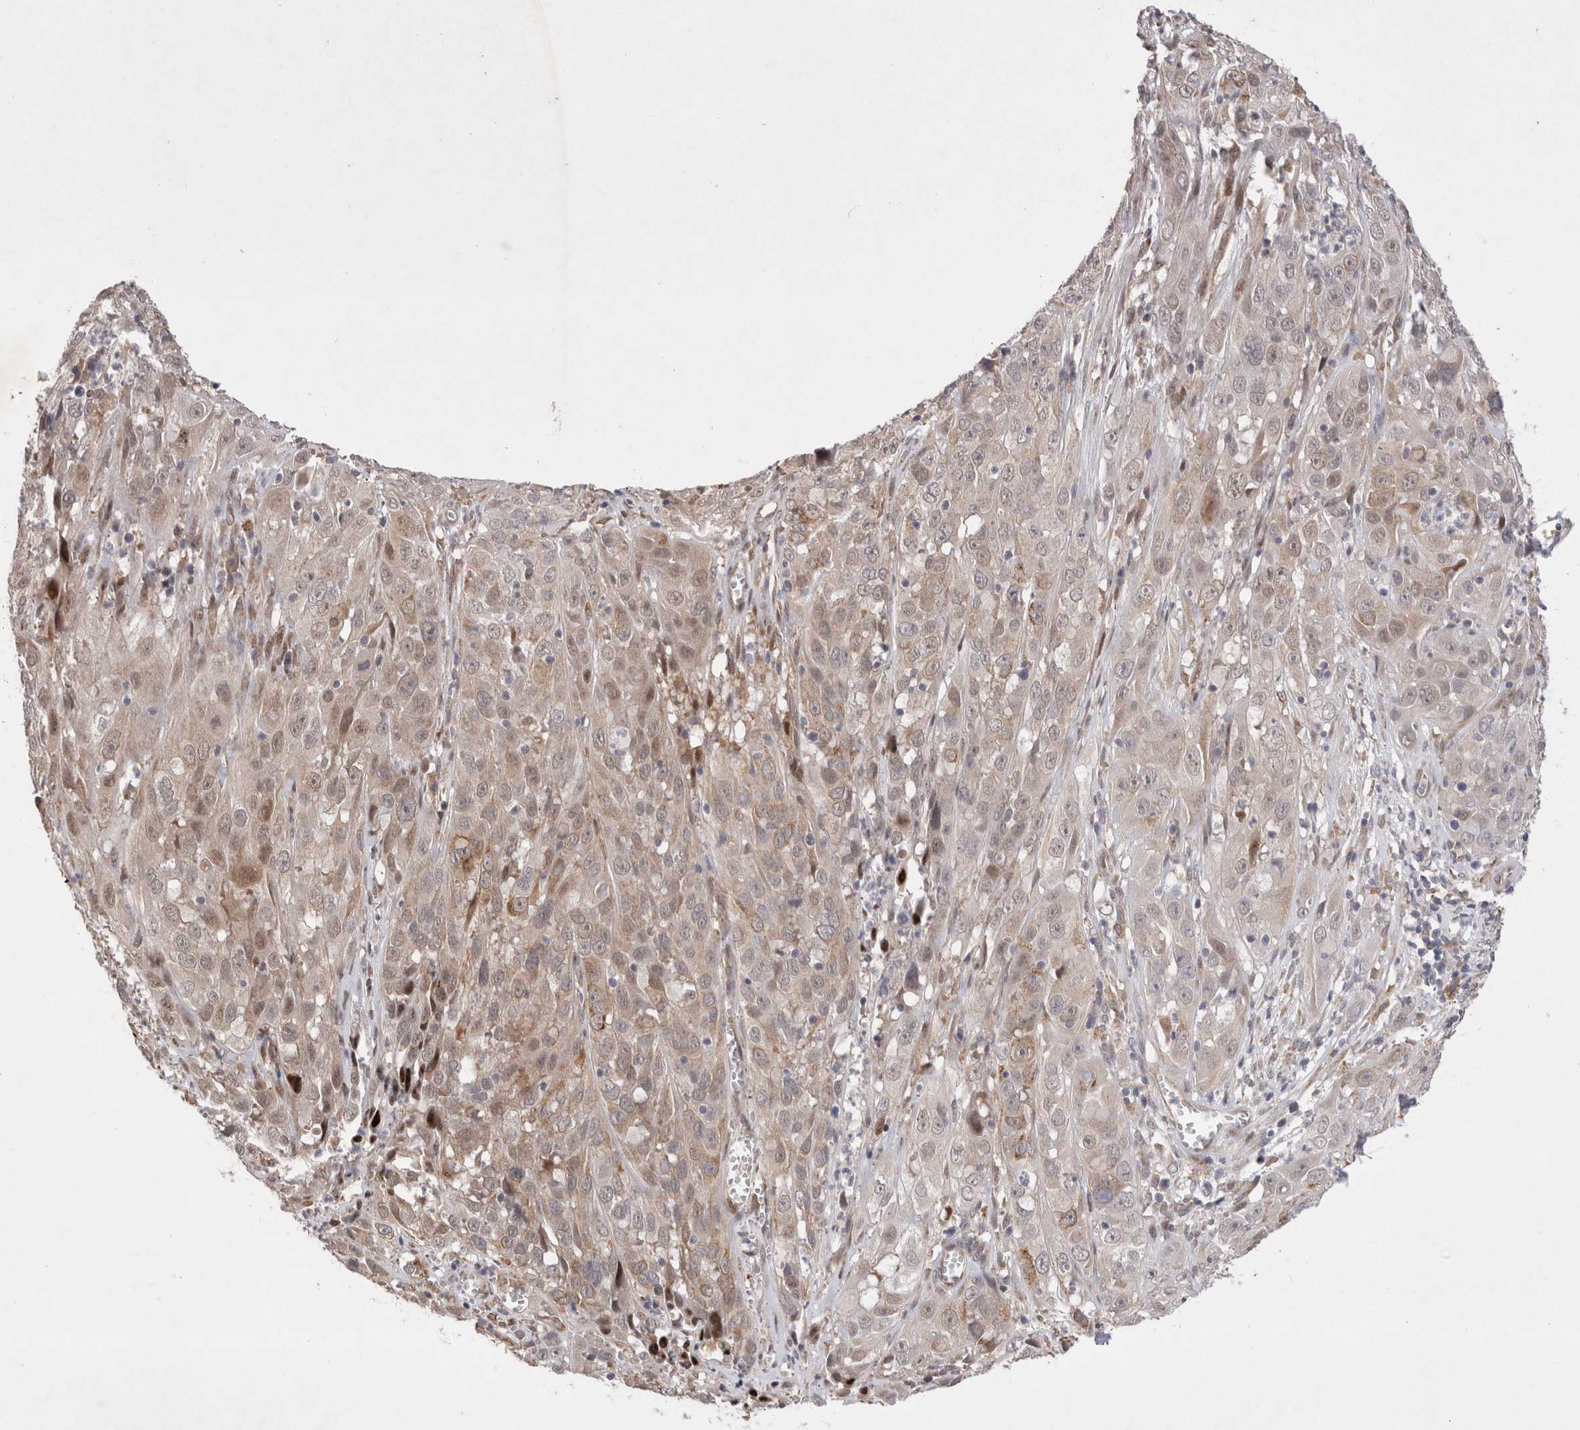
{"staining": {"intensity": "weak", "quantity": "25%-75%", "location": "cytoplasmic/membranous,nuclear"}, "tissue": "cervical cancer", "cell_type": "Tumor cells", "image_type": "cancer", "snomed": [{"axis": "morphology", "description": "Squamous cell carcinoma, NOS"}, {"axis": "topography", "description": "Cervix"}], "caption": "High-power microscopy captured an IHC image of cervical cancer, revealing weak cytoplasmic/membranous and nuclear staining in about 25%-75% of tumor cells. (DAB IHC with brightfield microscopy, high magnification).", "gene": "GIMAP6", "patient": {"sex": "female", "age": 32}}